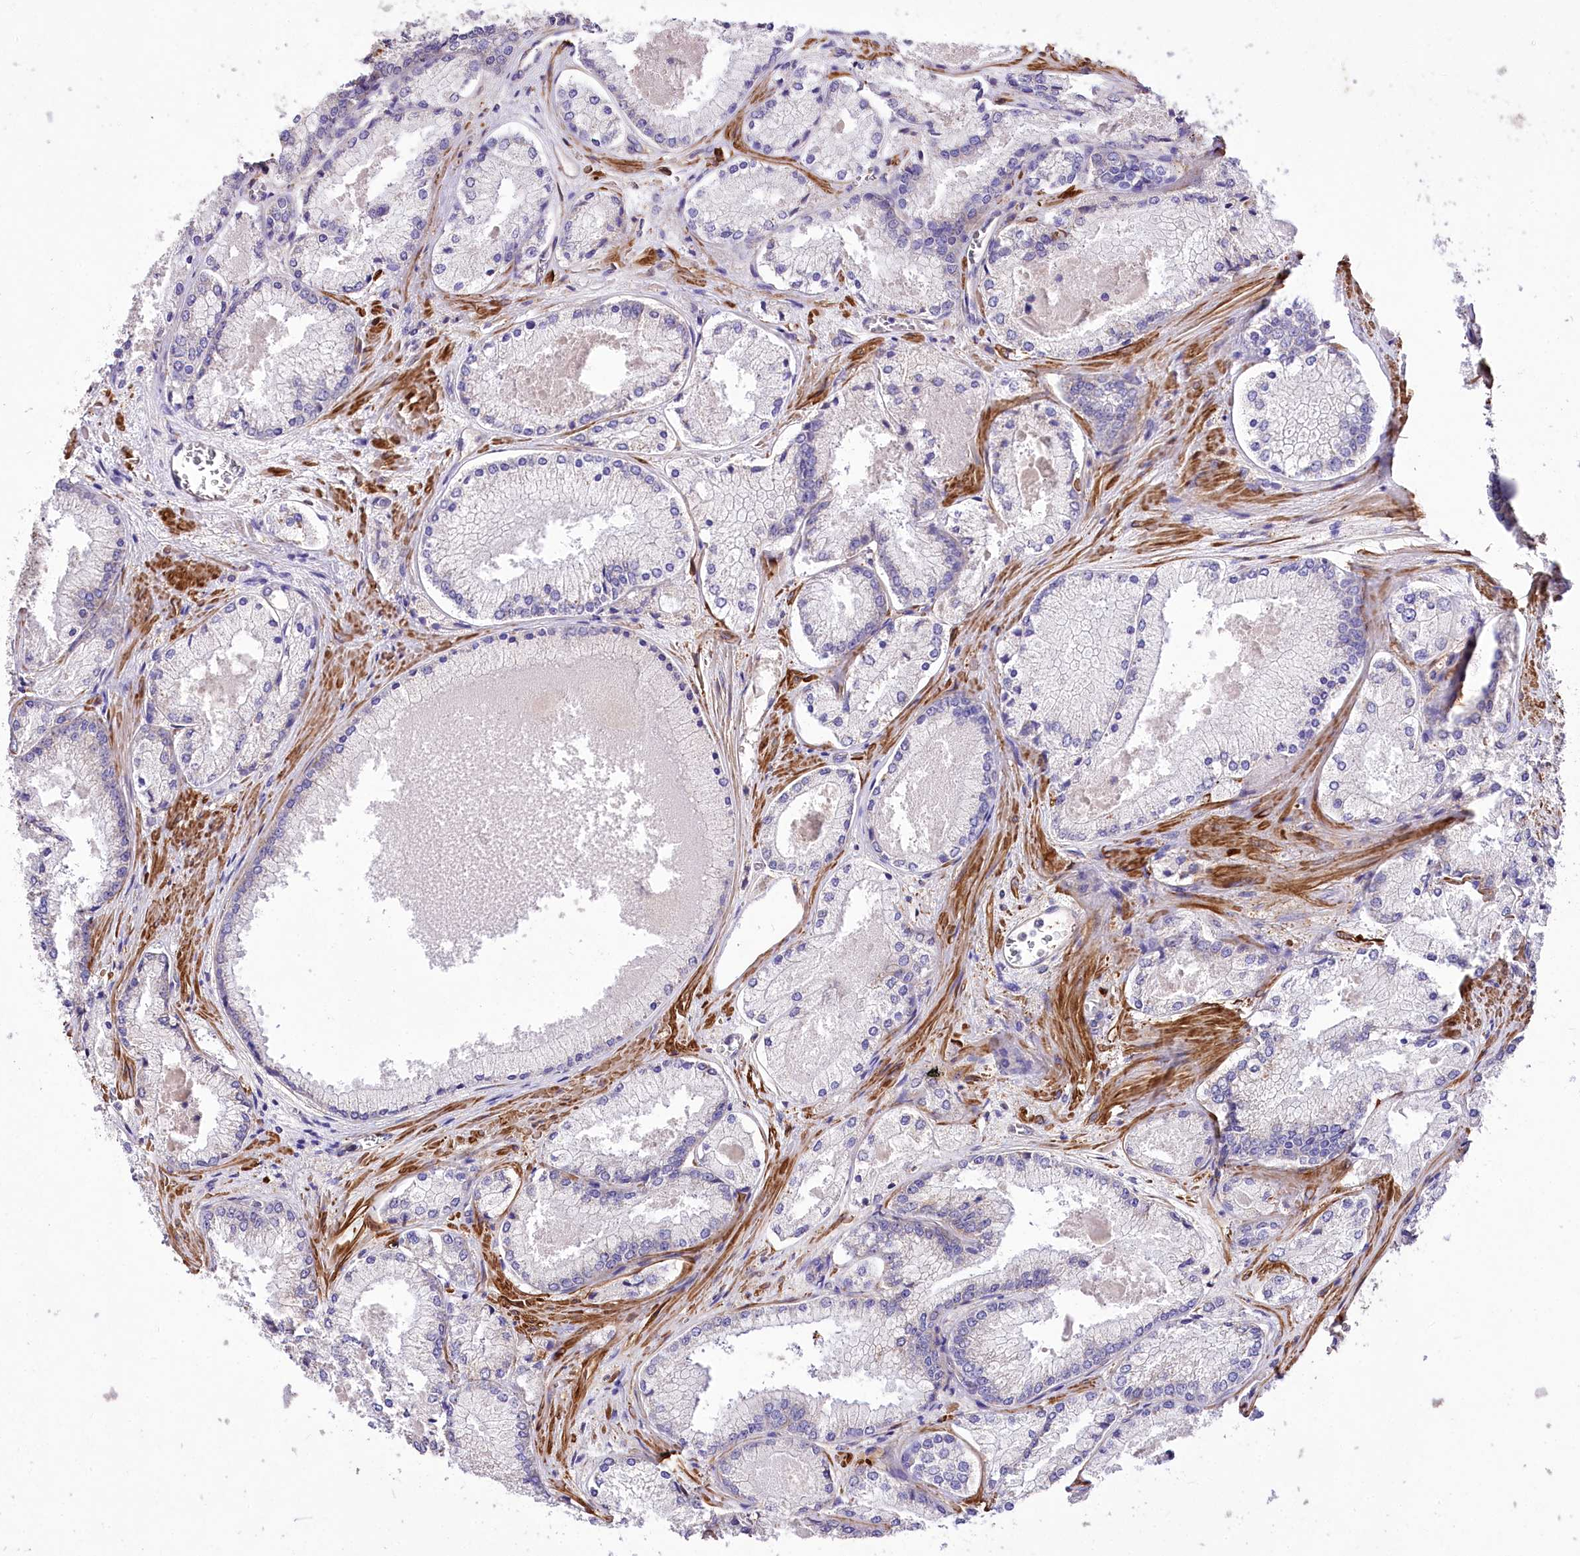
{"staining": {"intensity": "negative", "quantity": "none", "location": "none"}, "tissue": "prostate cancer", "cell_type": "Tumor cells", "image_type": "cancer", "snomed": [{"axis": "morphology", "description": "Adenocarcinoma, Low grade"}, {"axis": "topography", "description": "Prostate"}], "caption": "The immunohistochemistry (IHC) histopathology image has no significant expression in tumor cells of prostate cancer tissue. Brightfield microscopy of immunohistochemistry stained with DAB (3,3'-diaminobenzidine) (brown) and hematoxylin (blue), captured at high magnification.", "gene": "RDH16", "patient": {"sex": "male", "age": 74}}